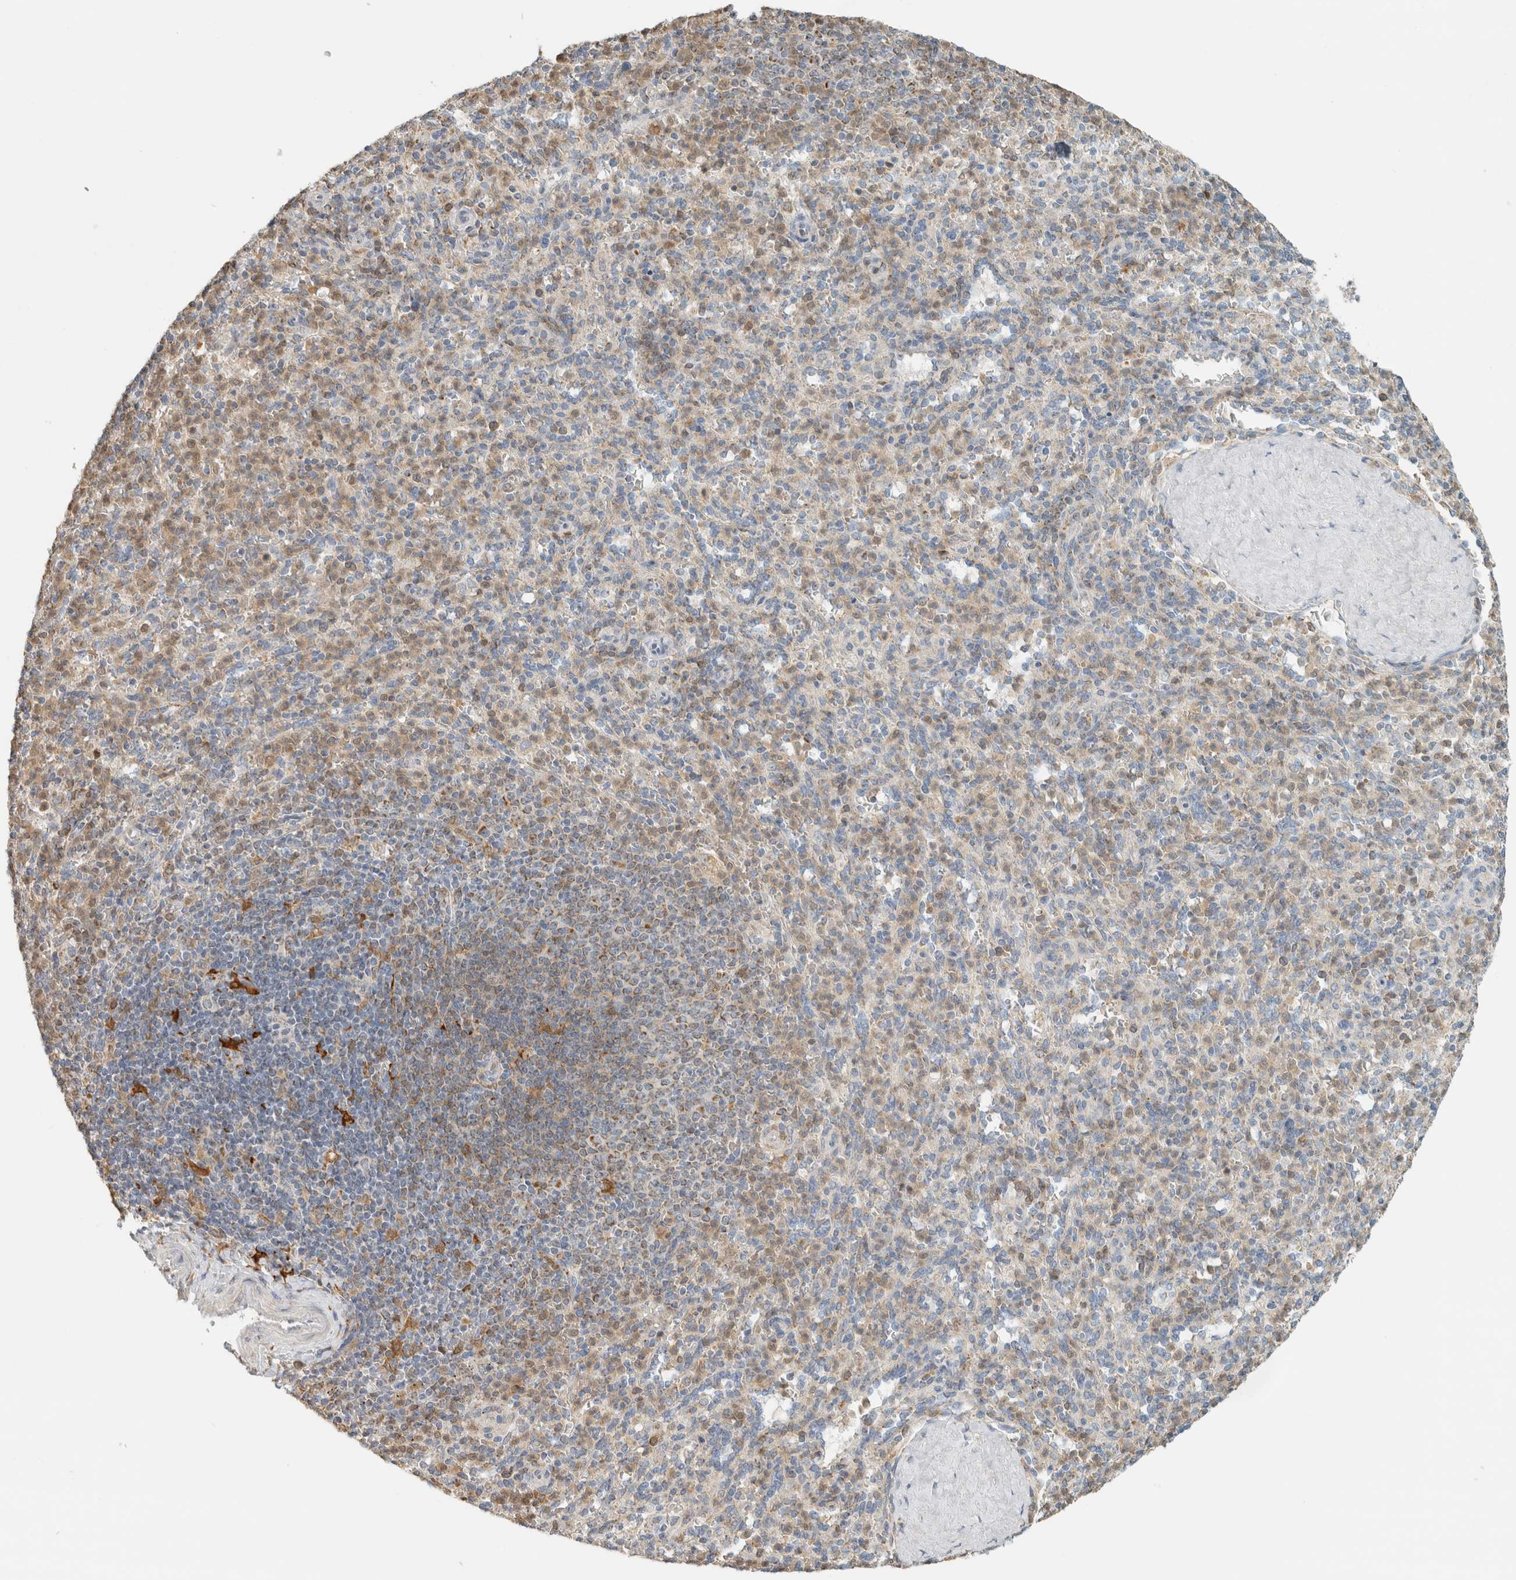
{"staining": {"intensity": "weak", "quantity": ">75%", "location": "cytoplasmic/membranous"}, "tissue": "spleen", "cell_type": "Cells in red pulp", "image_type": "normal", "snomed": [{"axis": "morphology", "description": "Normal tissue, NOS"}, {"axis": "topography", "description": "Spleen"}], "caption": "About >75% of cells in red pulp in normal human spleen exhibit weak cytoplasmic/membranous protein staining as visualized by brown immunohistochemical staining.", "gene": "CAPG", "patient": {"sex": "male", "age": 36}}